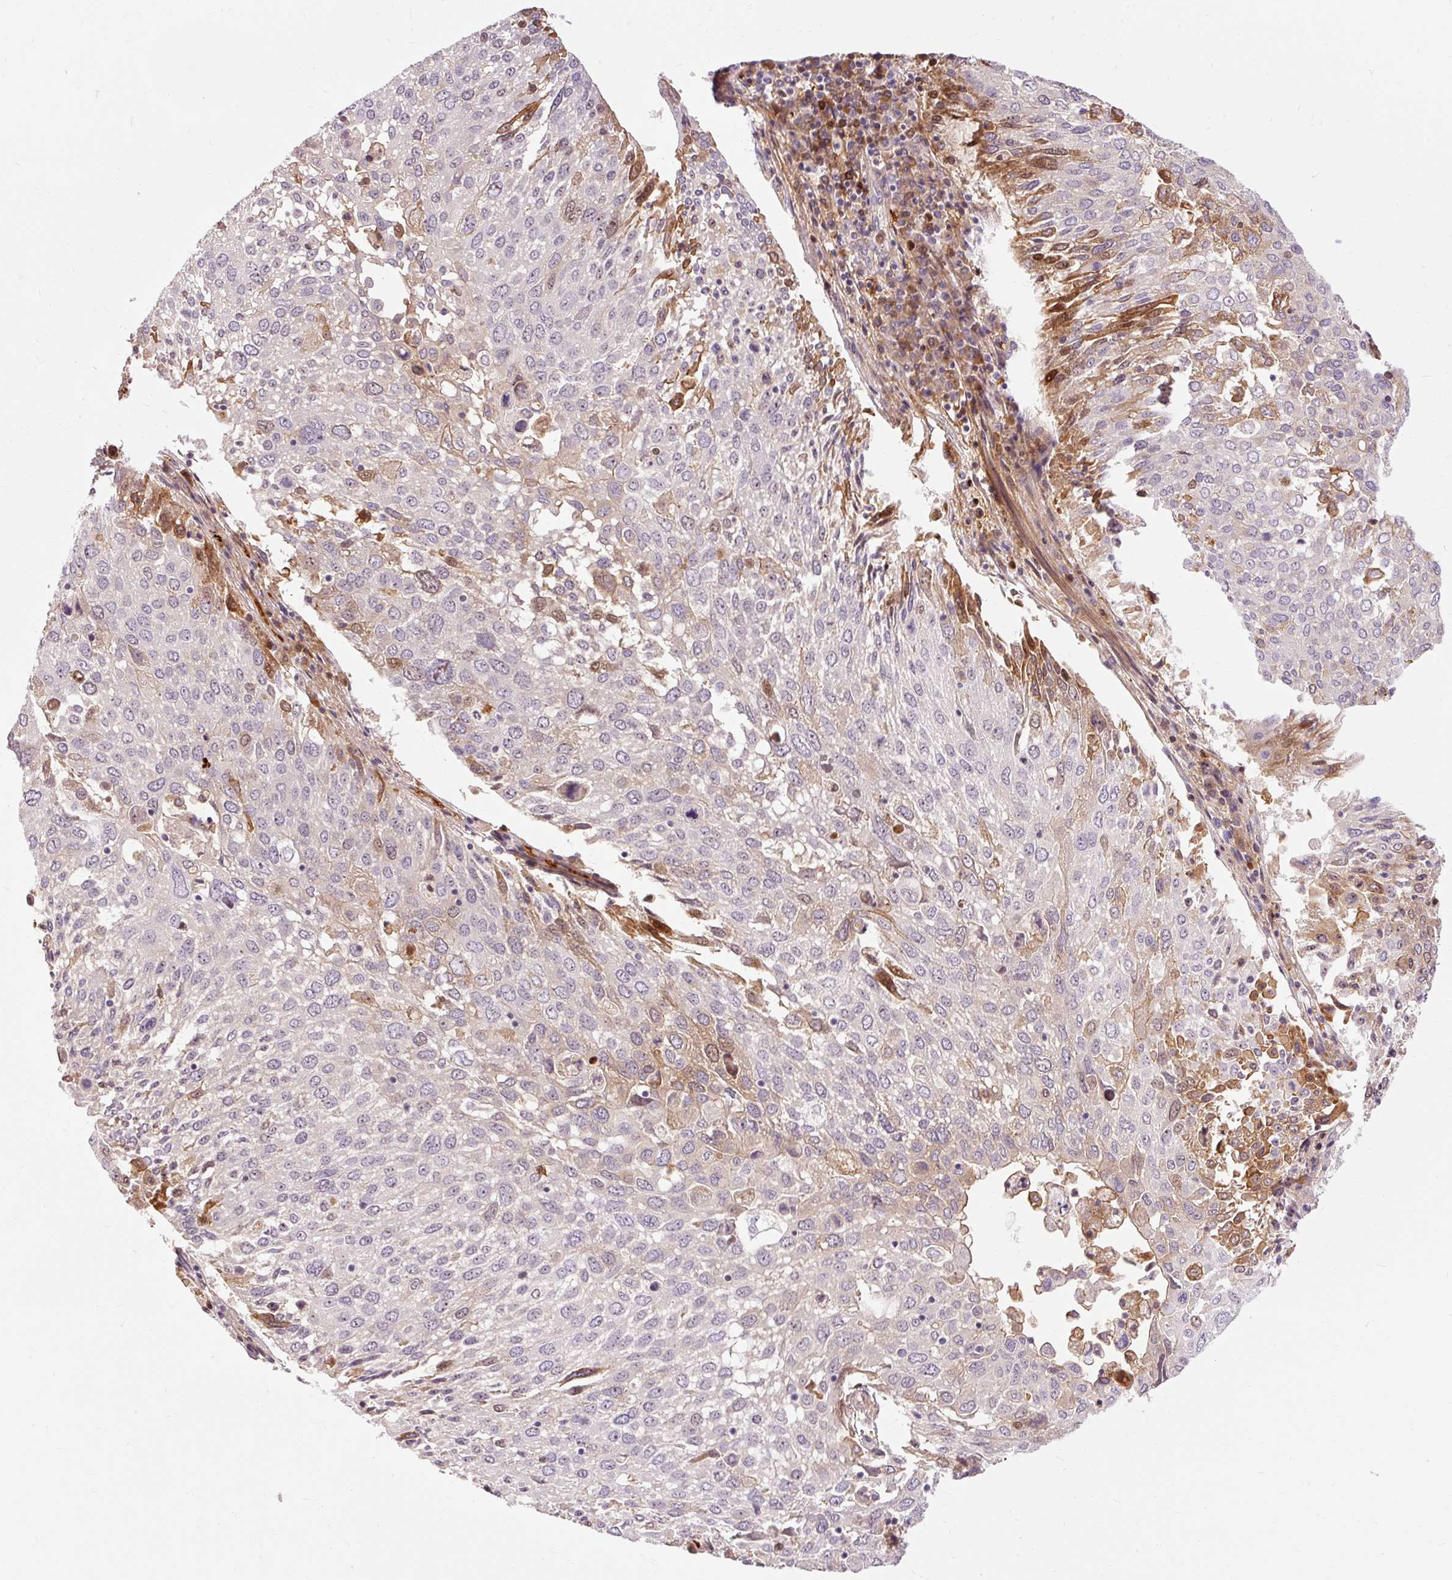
{"staining": {"intensity": "moderate", "quantity": "<25%", "location": "cytoplasmic/membranous"}, "tissue": "lung cancer", "cell_type": "Tumor cells", "image_type": "cancer", "snomed": [{"axis": "morphology", "description": "Squamous cell carcinoma, NOS"}, {"axis": "topography", "description": "Lung"}], "caption": "An immunohistochemistry micrograph of tumor tissue is shown. Protein staining in brown shows moderate cytoplasmic/membranous positivity in lung cancer within tumor cells.", "gene": "CEBPZ", "patient": {"sex": "male", "age": 65}}